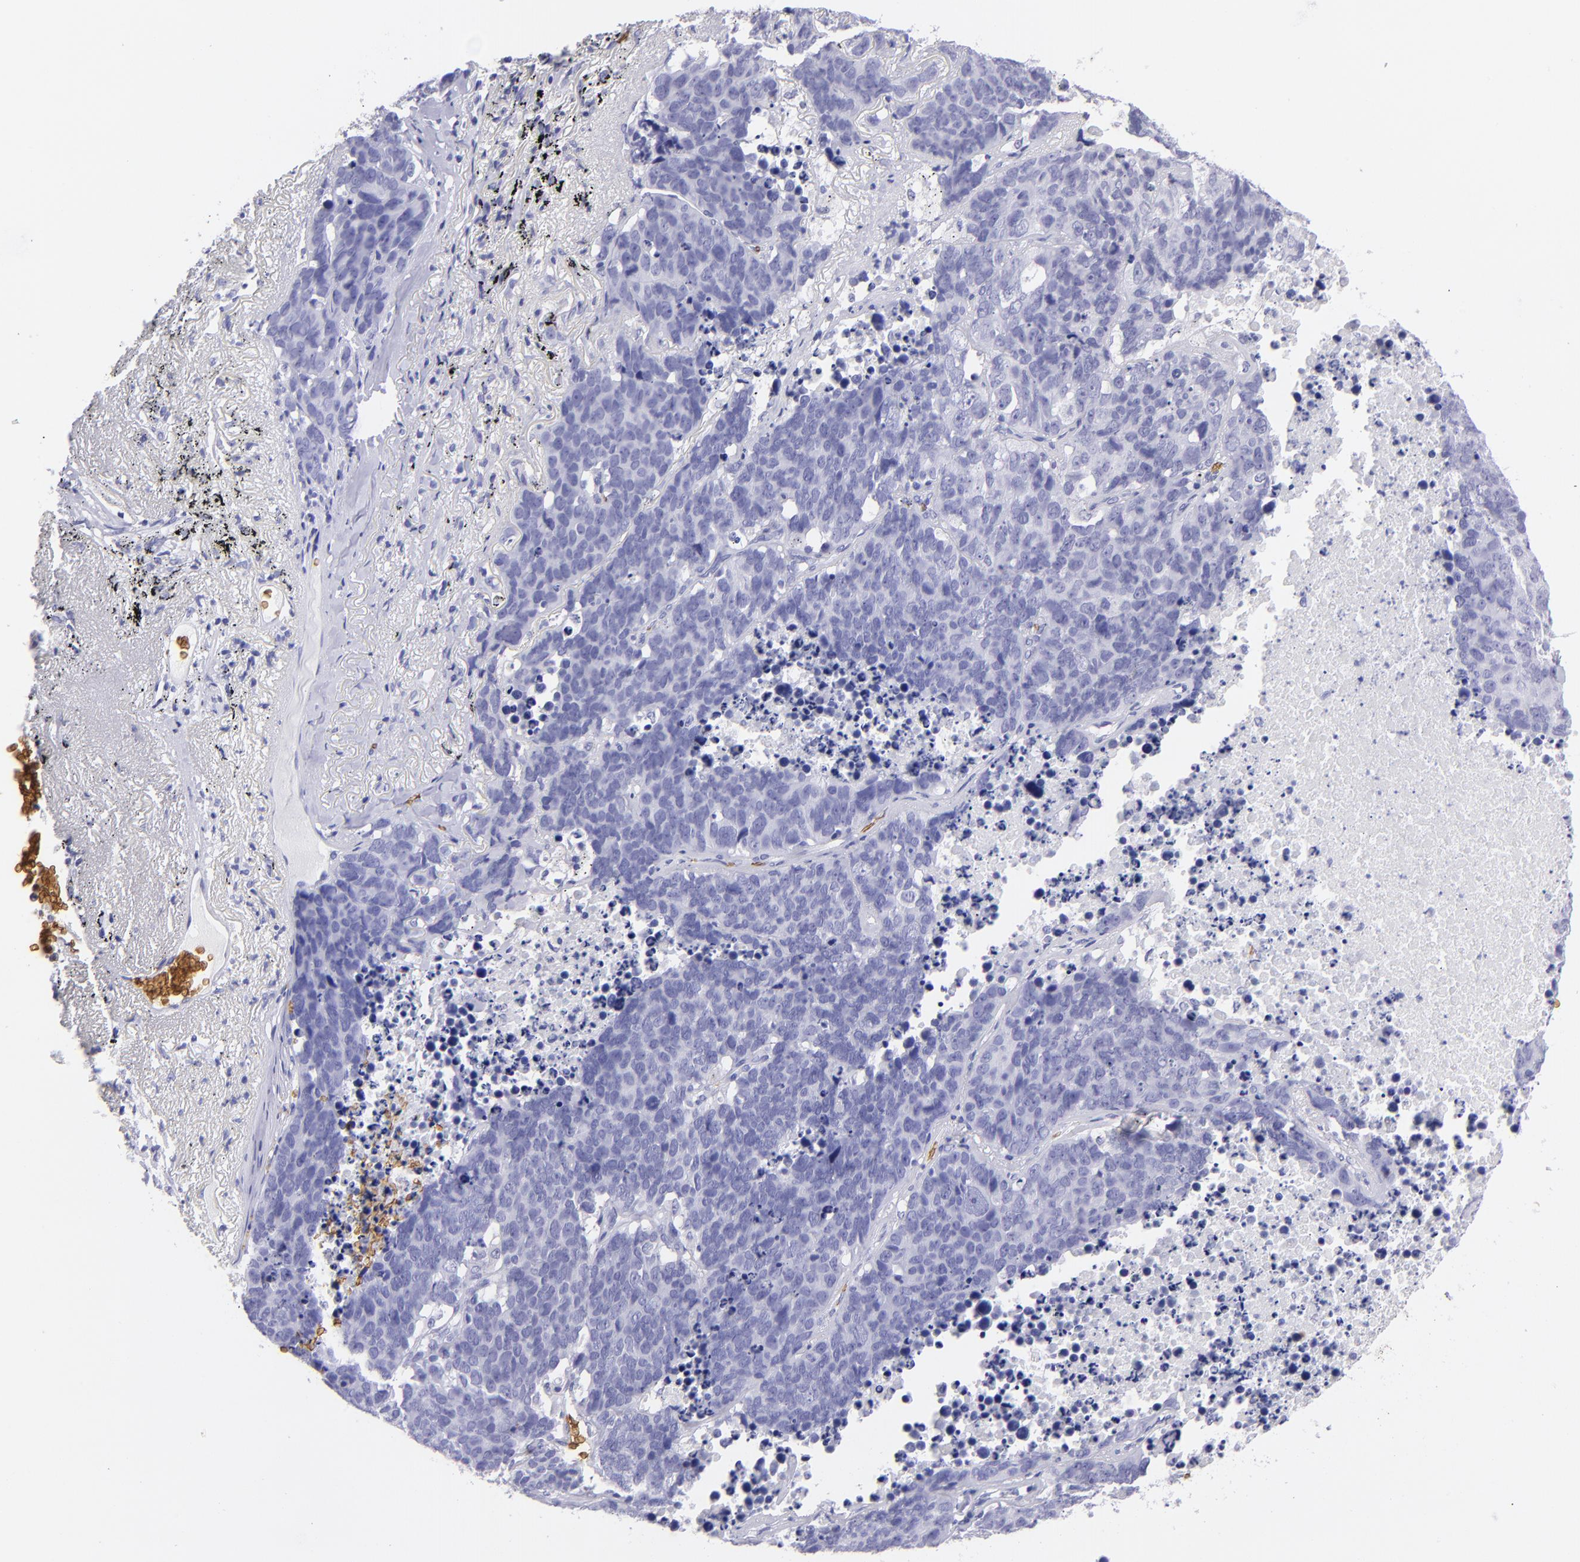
{"staining": {"intensity": "negative", "quantity": "none", "location": "none"}, "tissue": "lung cancer", "cell_type": "Tumor cells", "image_type": "cancer", "snomed": [{"axis": "morphology", "description": "Carcinoid, malignant, NOS"}, {"axis": "topography", "description": "Lung"}], "caption": "High power microscopy photomicrograph of an immunohistochemistry image of lung cancer, revealing no significant expression in tumor cells.", "gene": "GYPA", "patient": {"sex": "male", "age": 60}}